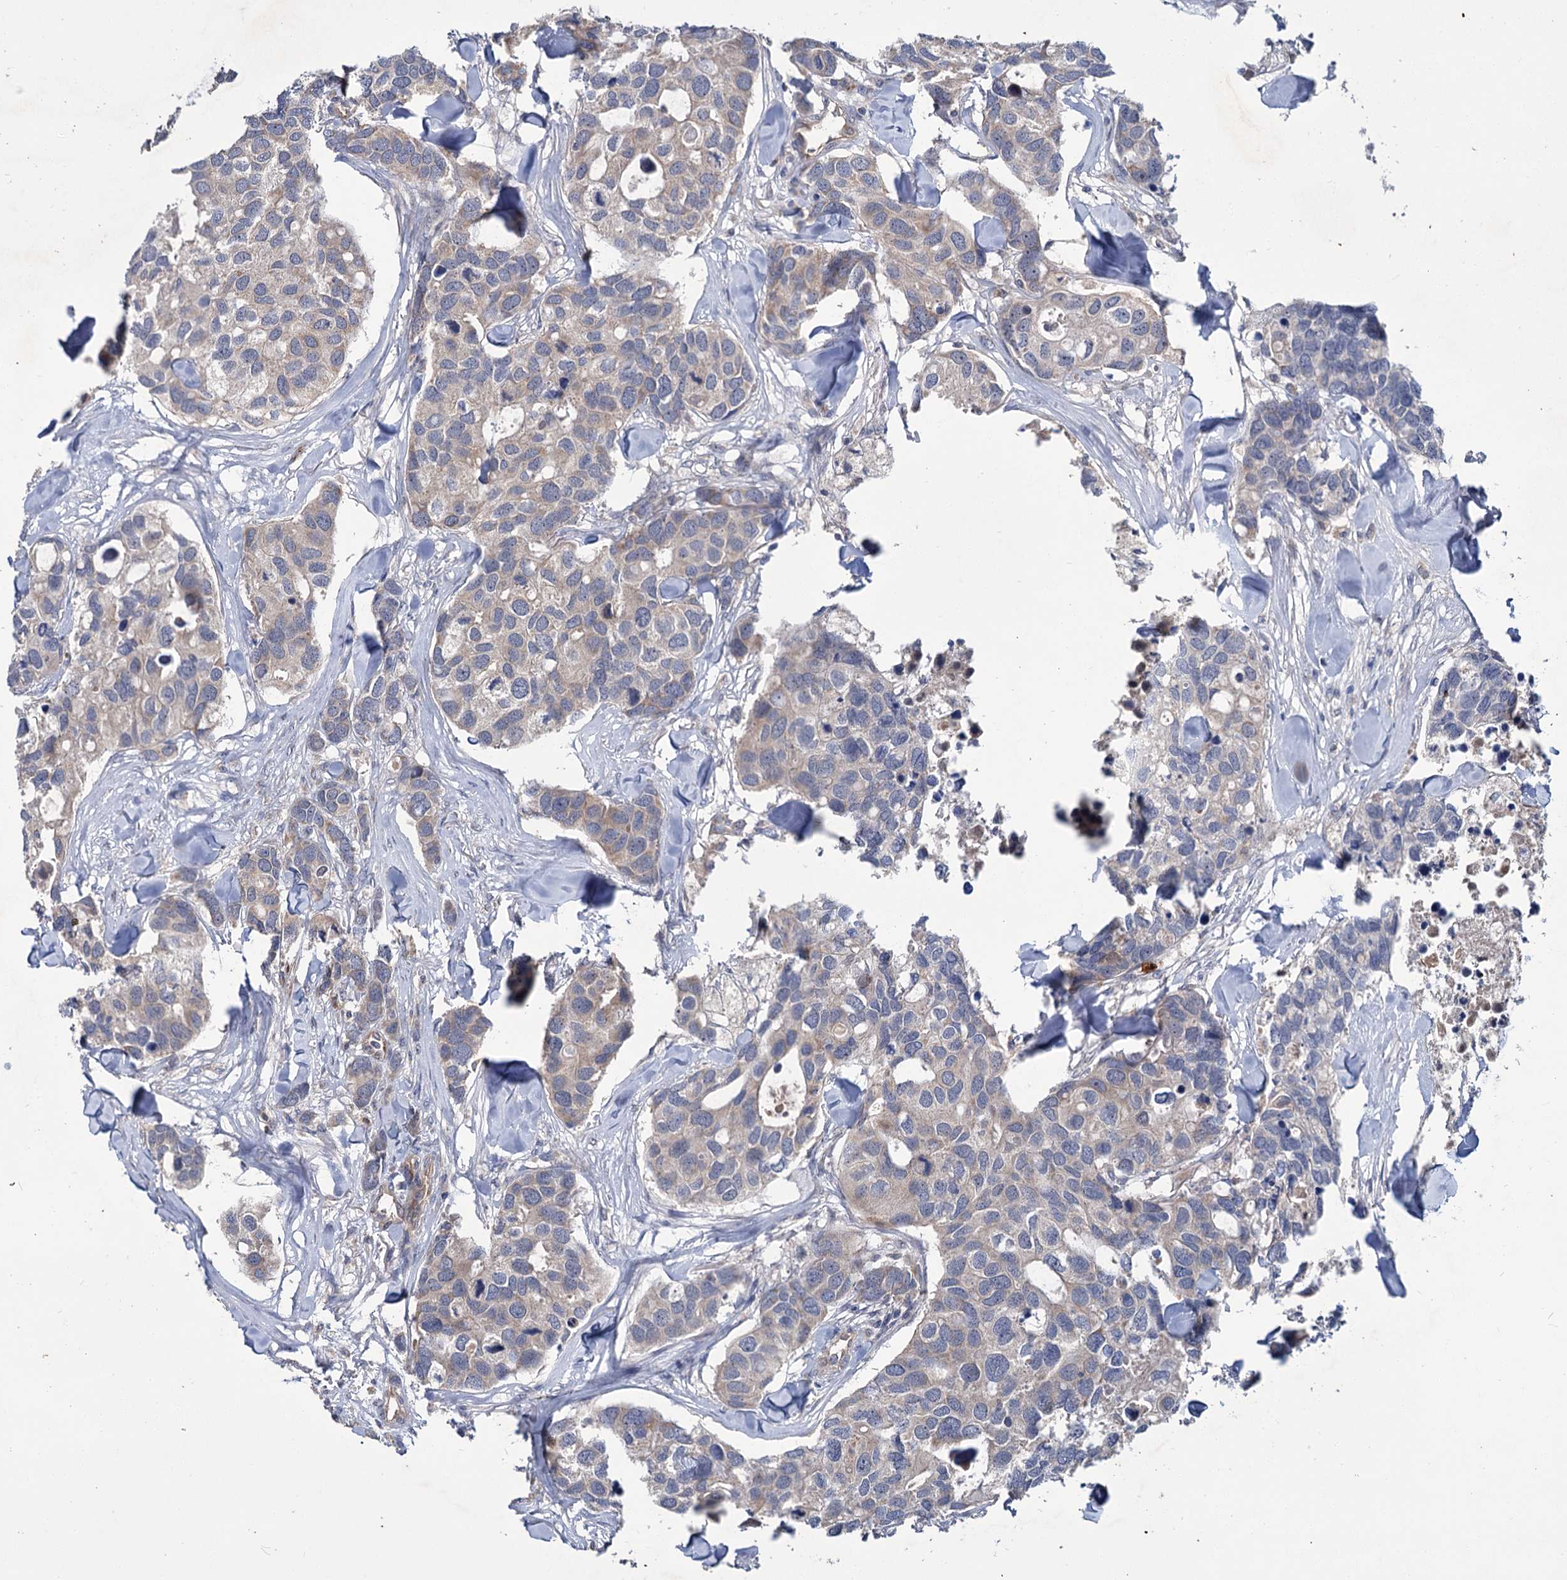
{"staining": {"intensity": "weak", "quantity": "<25%", "location": "cytoplasmic/membranous"}, "tissue": "breast cancer", "cell_type": "Tumor cells", "image_type": "cancer", "snomed": [{"axis": "morphology", "description": "Duct carcinoma"}, {"axis": "topography", "description": "Breast"}], "caption": "Immunohistochemical staining of human breast cancer (intraductal carcinoma) shows no significant staining in tumor cells.", "gene": "DYNC2H1", "patient": {"sex": "female", "age": 83}}